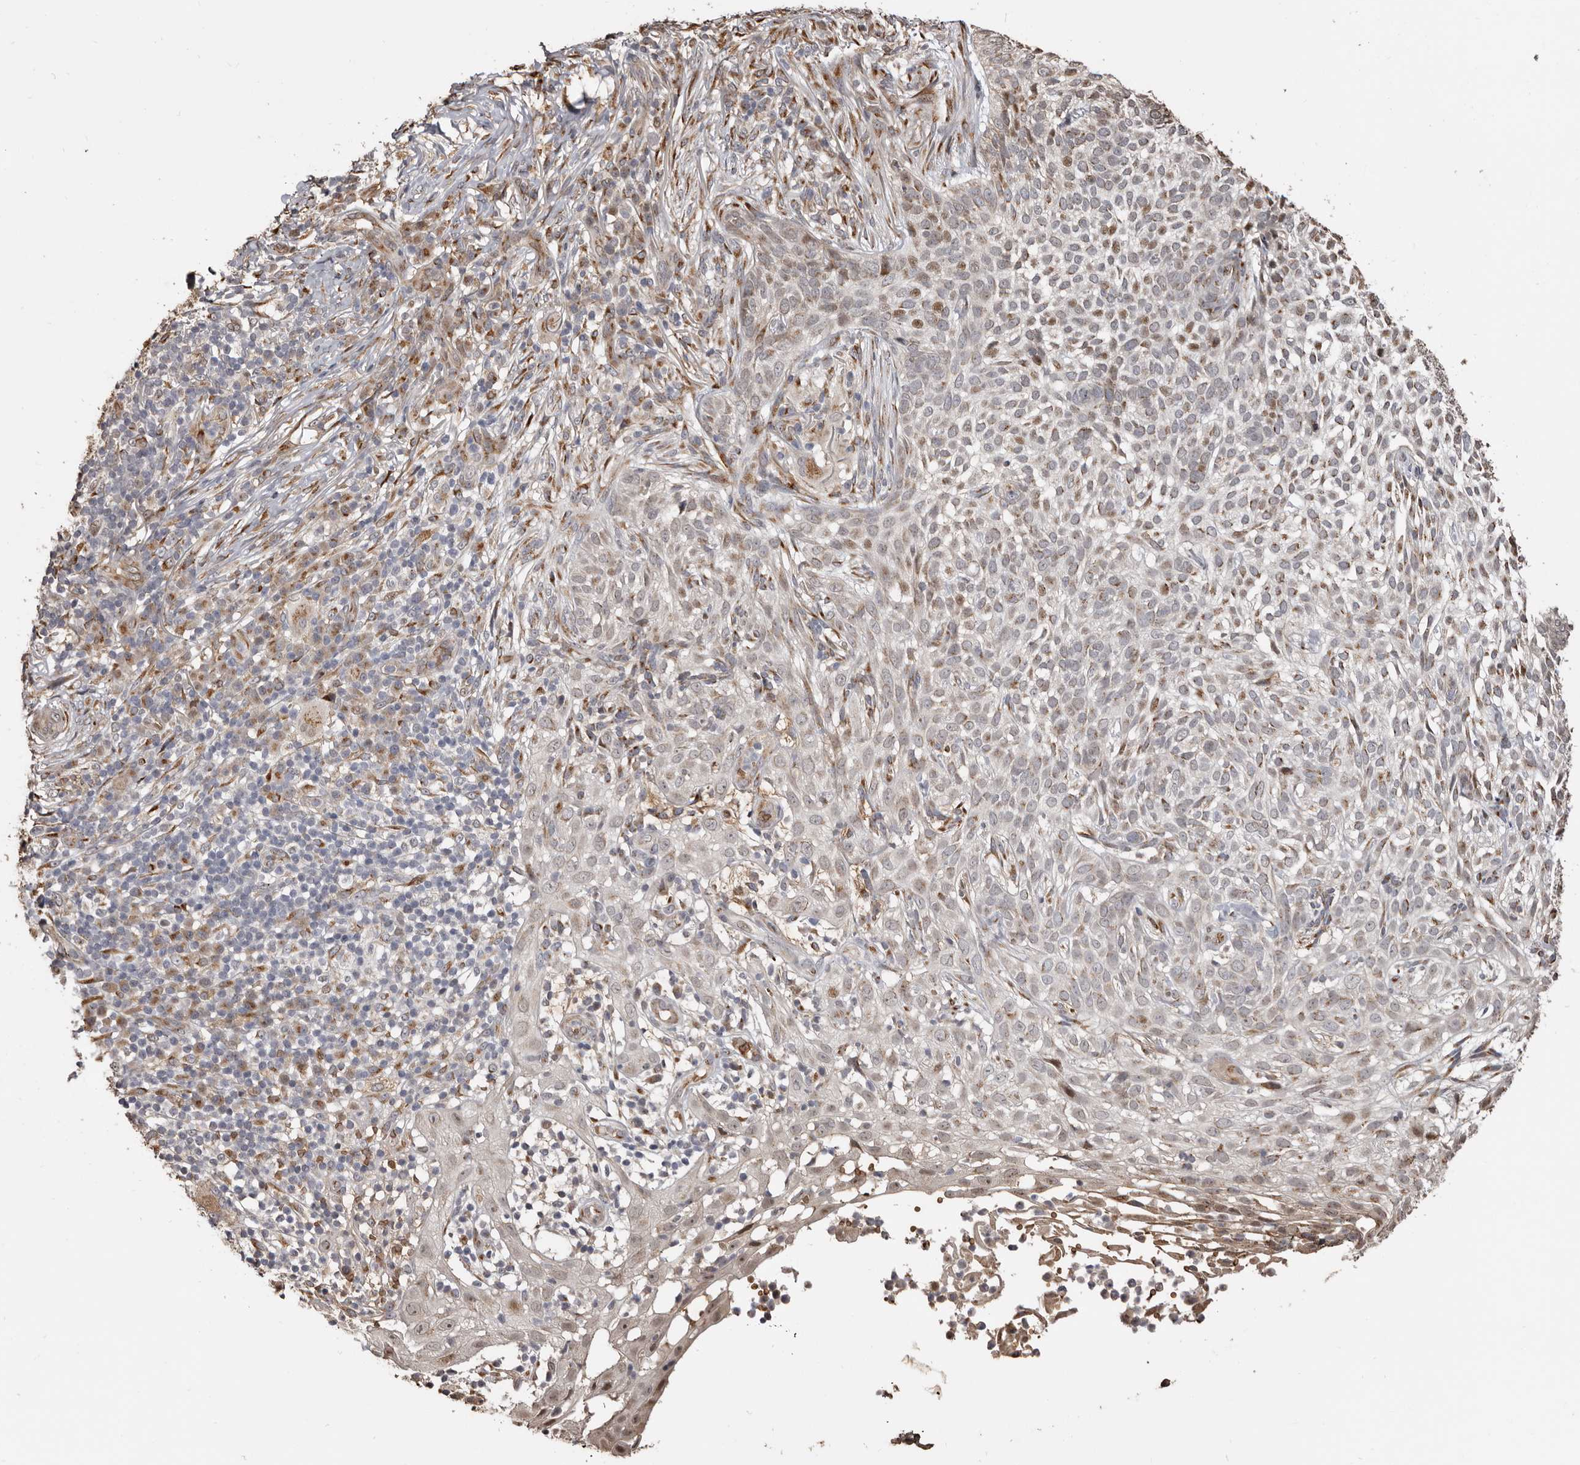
{"staining": {"intensity": "weak", "quantity": "25%-75%", "location": "cytoplasmic/membranous"}, "tissue": "skin cancer", "cell_type": "Tumor cells", "image_type": "cancer", "snomed": [{"axis": "morphology", "description": "Basal cell carcinoma"}, {"axis": "topography", "description": "Skin"}], "caption": "Protein expression analysis of skin cancer displays weak cytoplasmic/membranous staining in about 25%-75% of tumor cells.", "gene": "ENTREP1", "patient": {"sex": "female", "age": 64}}